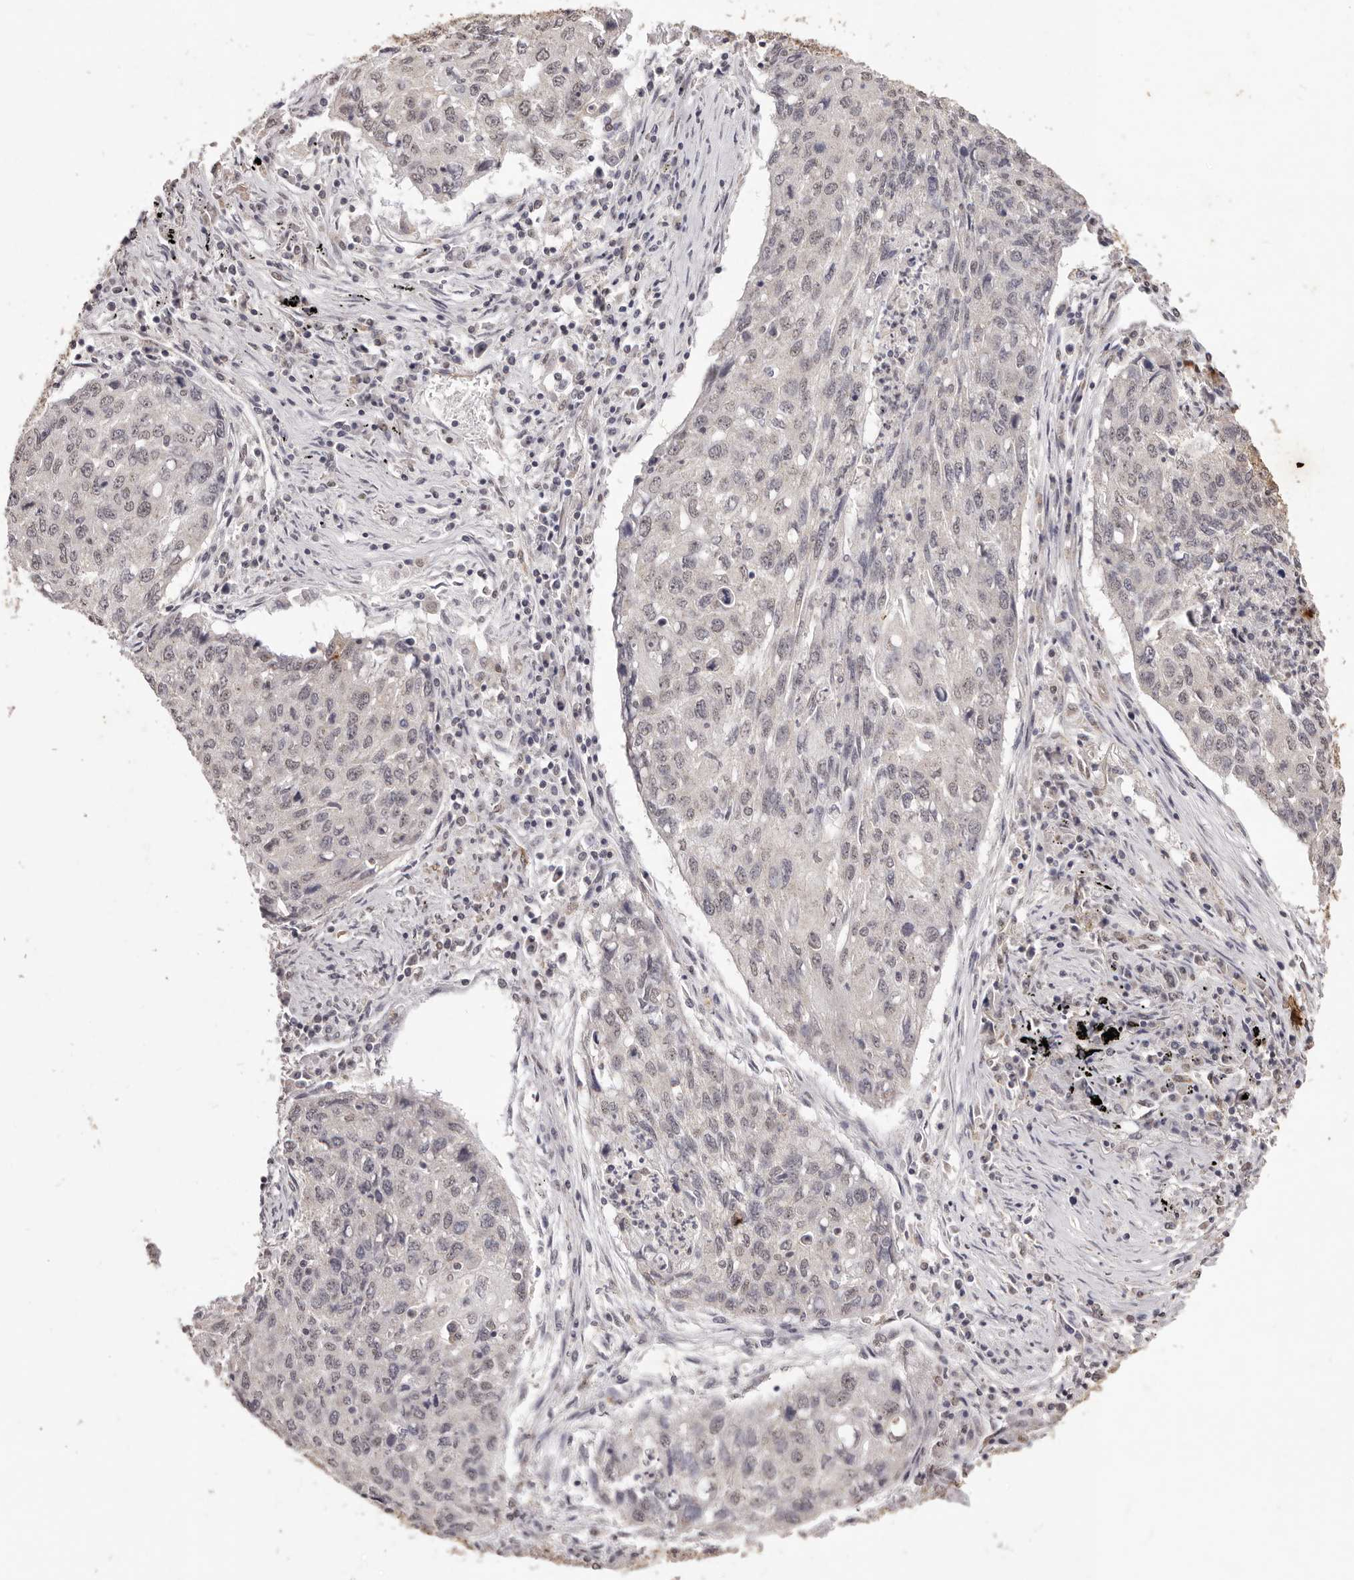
{"staining": {"intensity": "weak", "quantity": "<25%", "location": "nuclear"}, "tissue": "lung cancer", "cell_type": "Tumor cells", "image_type": "cancer", "snomed": [{"axis": "morphology", "description": "Squamous cell carcinoma, NOS"}, {"axis": "topography", "description": "Lung"}], "caption": "Immunohistochemistry (IHC) image of human lung cancer (squamous cell carcinoma) stained for a protein (brown), which reveals no staining in tumor cells.", "gene": "RPS6KA5", "patient": {"sex": "female", "age": 63}}